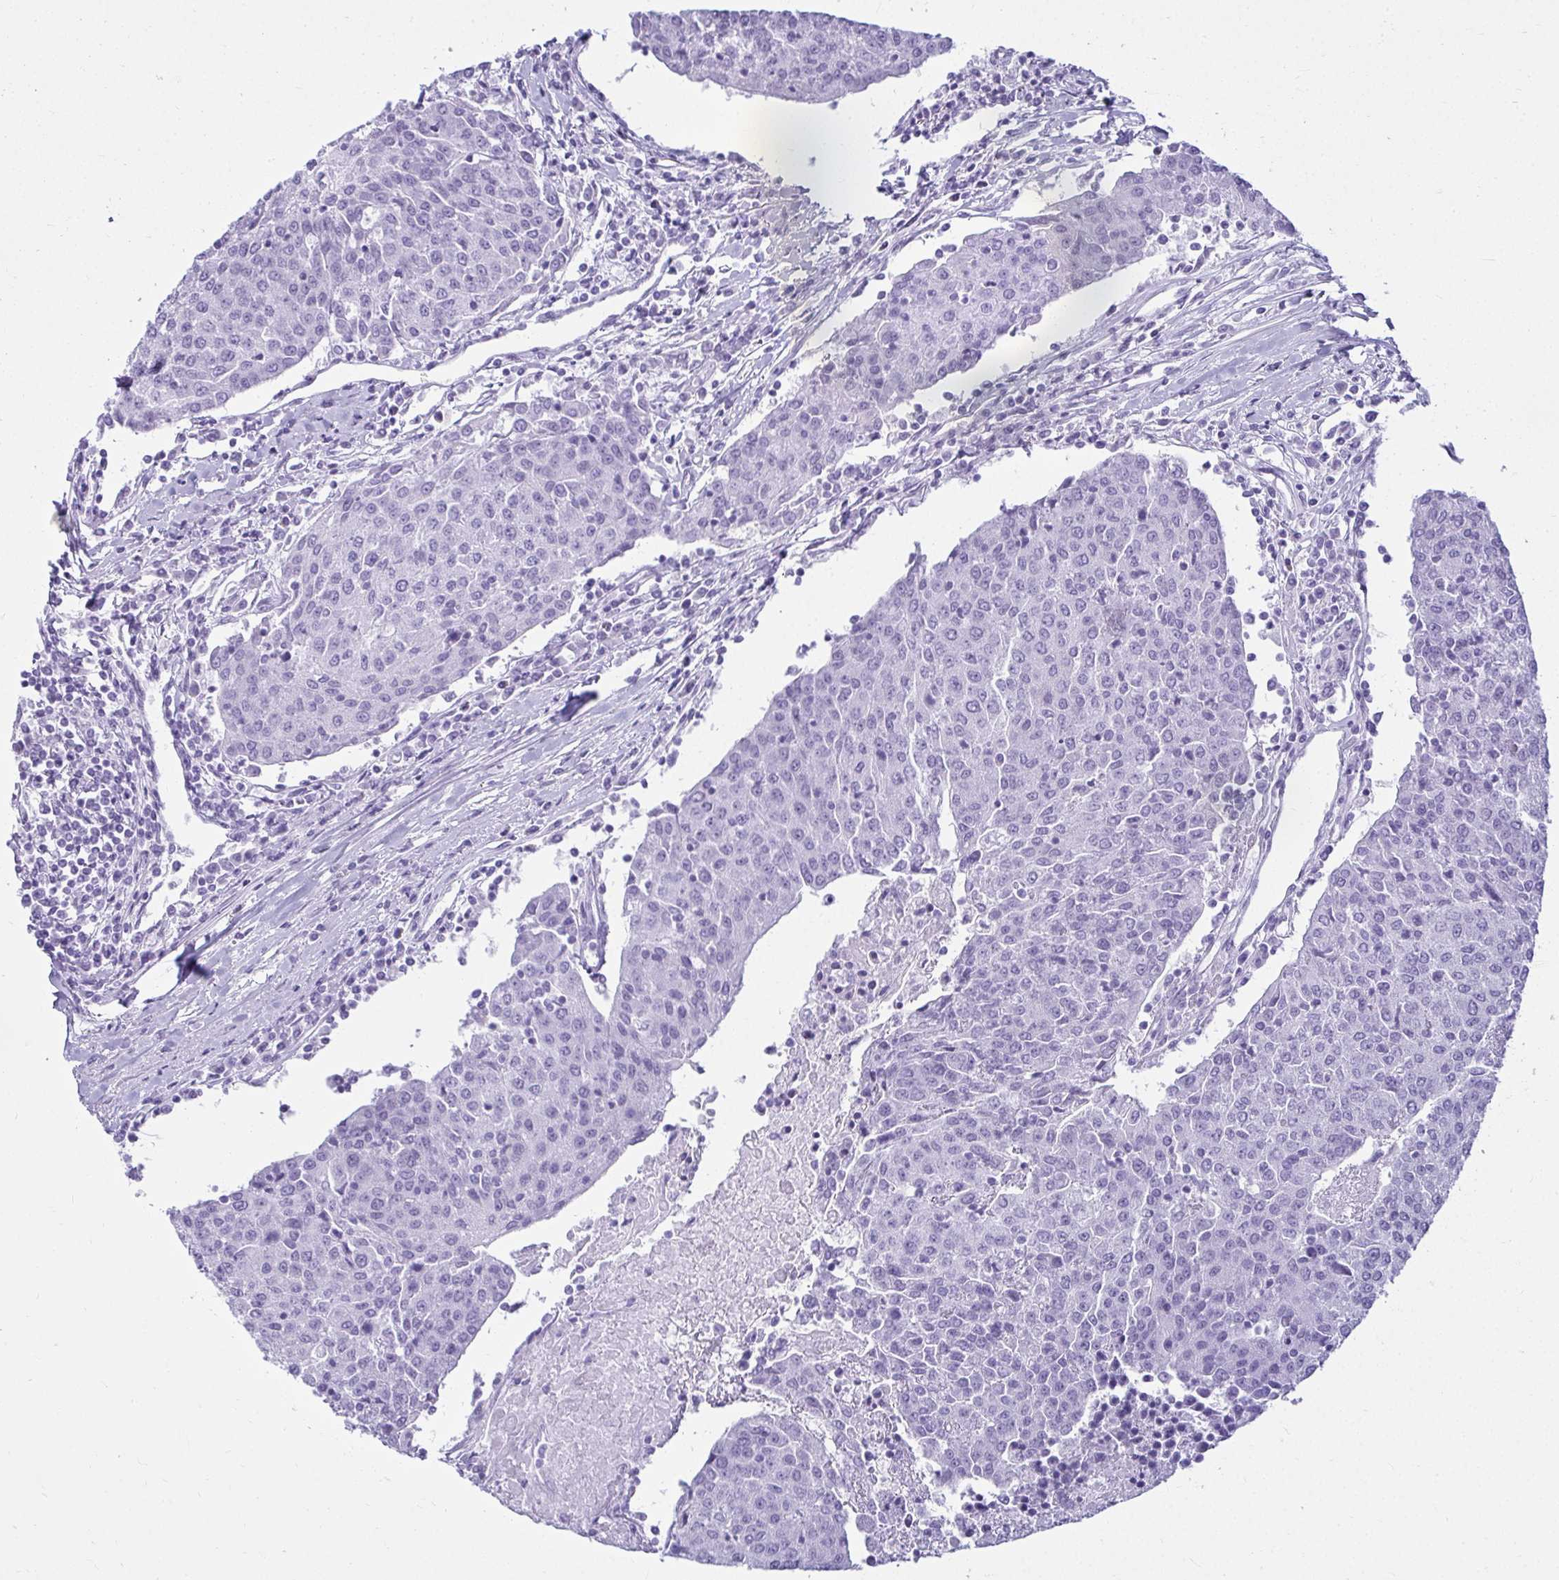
{"staining": {"intensity": "negative", "quantity": "none", "location": "none"}, "tissue": "urothelial cancer", "cell_type": "Tumor cells", "image_type": "cancer", "snomed": [{"axis": "morphology", "description": "Urothelial carcinoma, High grade"}, {"axis": "topography", "description": "Urinary bladder"}], "caption": "The immunohistochemistry photomicrograph has no significant positivity in tumor cells of urothelial carcinoma (high-grade) tissue.", "gene": "CLGN", "patient": {"sex": "female", "age": 85}}